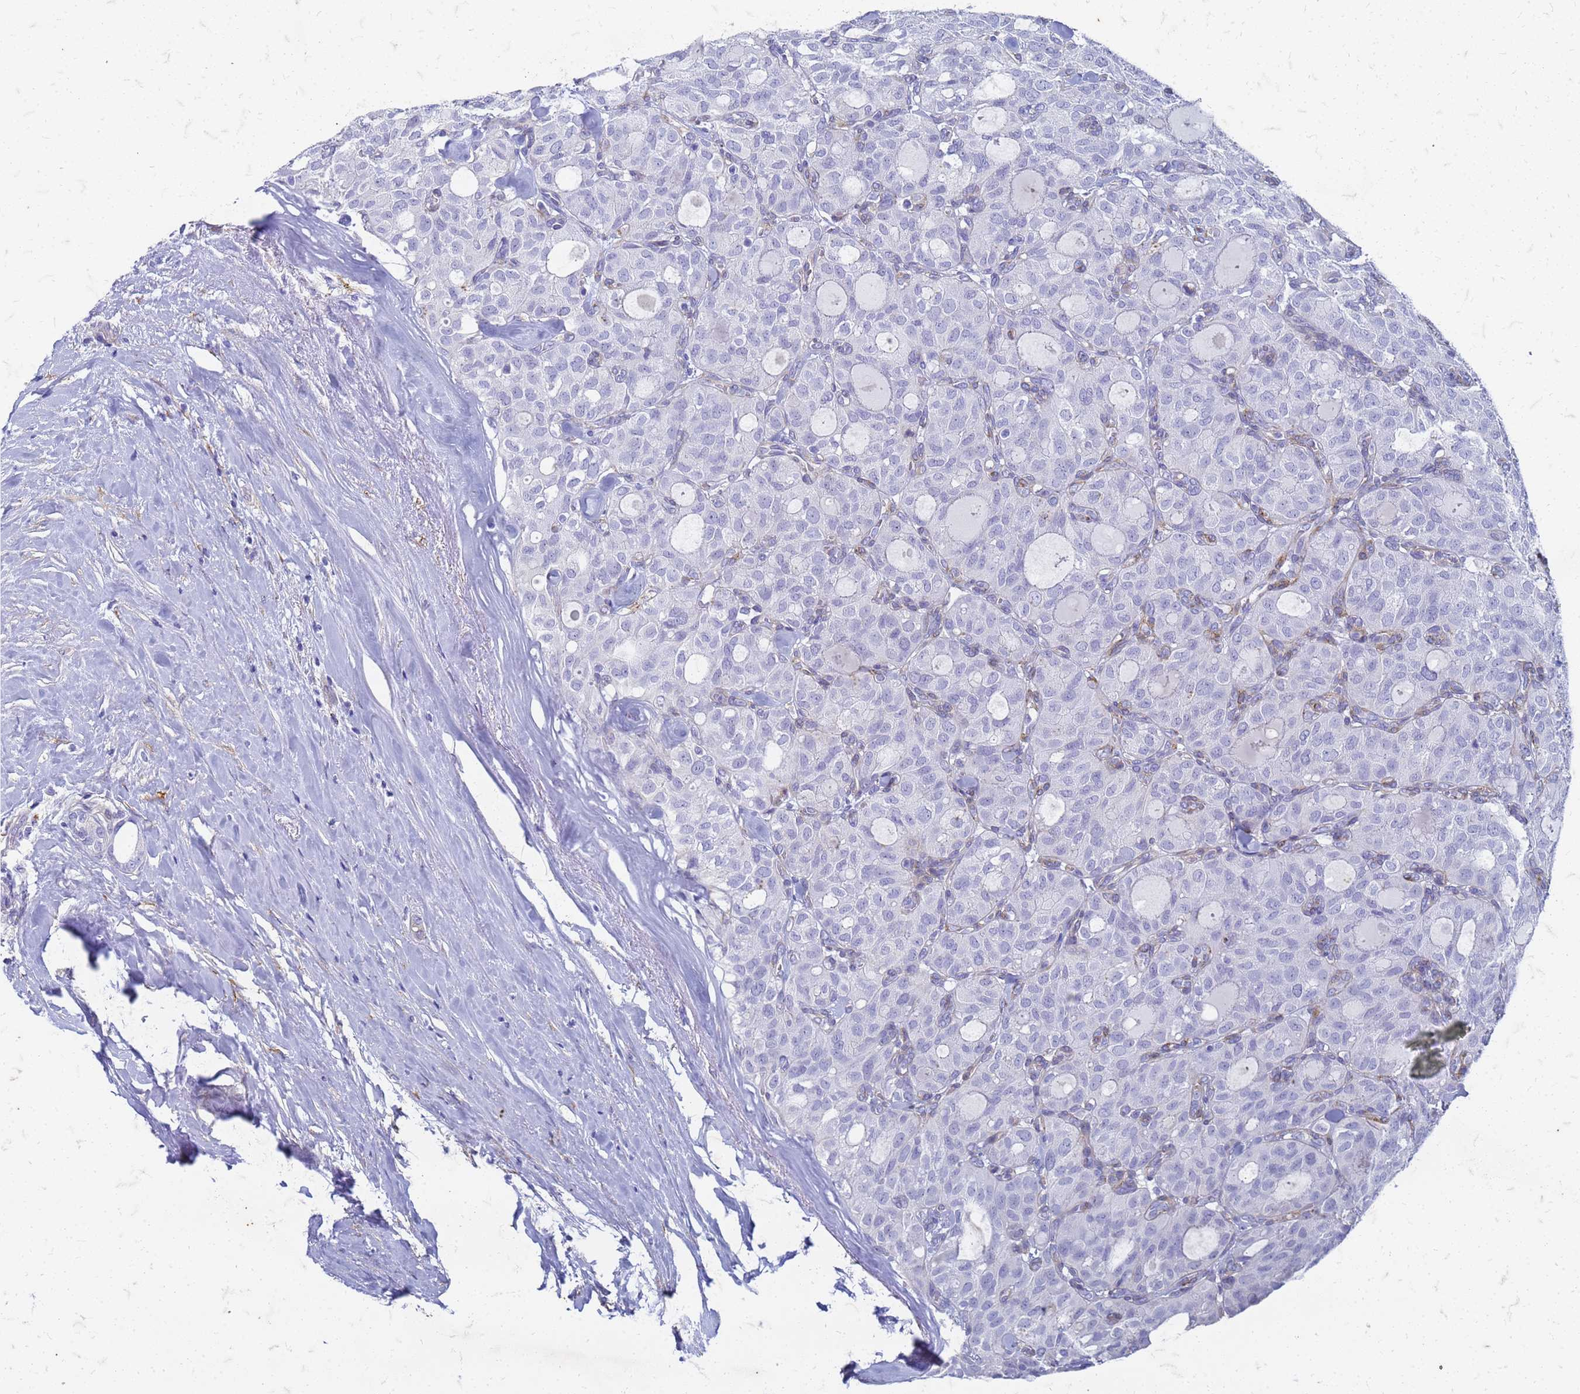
{"staining": {"intensity": "negative", "quantity": "none", "location": "none"}, "tissue": "thyroid cancer", "cell_type": "Tumor cells", "image_type": "cancer", "snomed": [{"axis": "morphology", "description": "Follicular adenoma carcinoma, NOS"}, {"axis": "topography", "description": "Thyroid gland"}], "caption": "Tumor cells show no significant protein staining in thyroid follicular adenoma carcinoma.", "gene": "TRIM64B", "patient": {"sex": "male", "age": 75}}